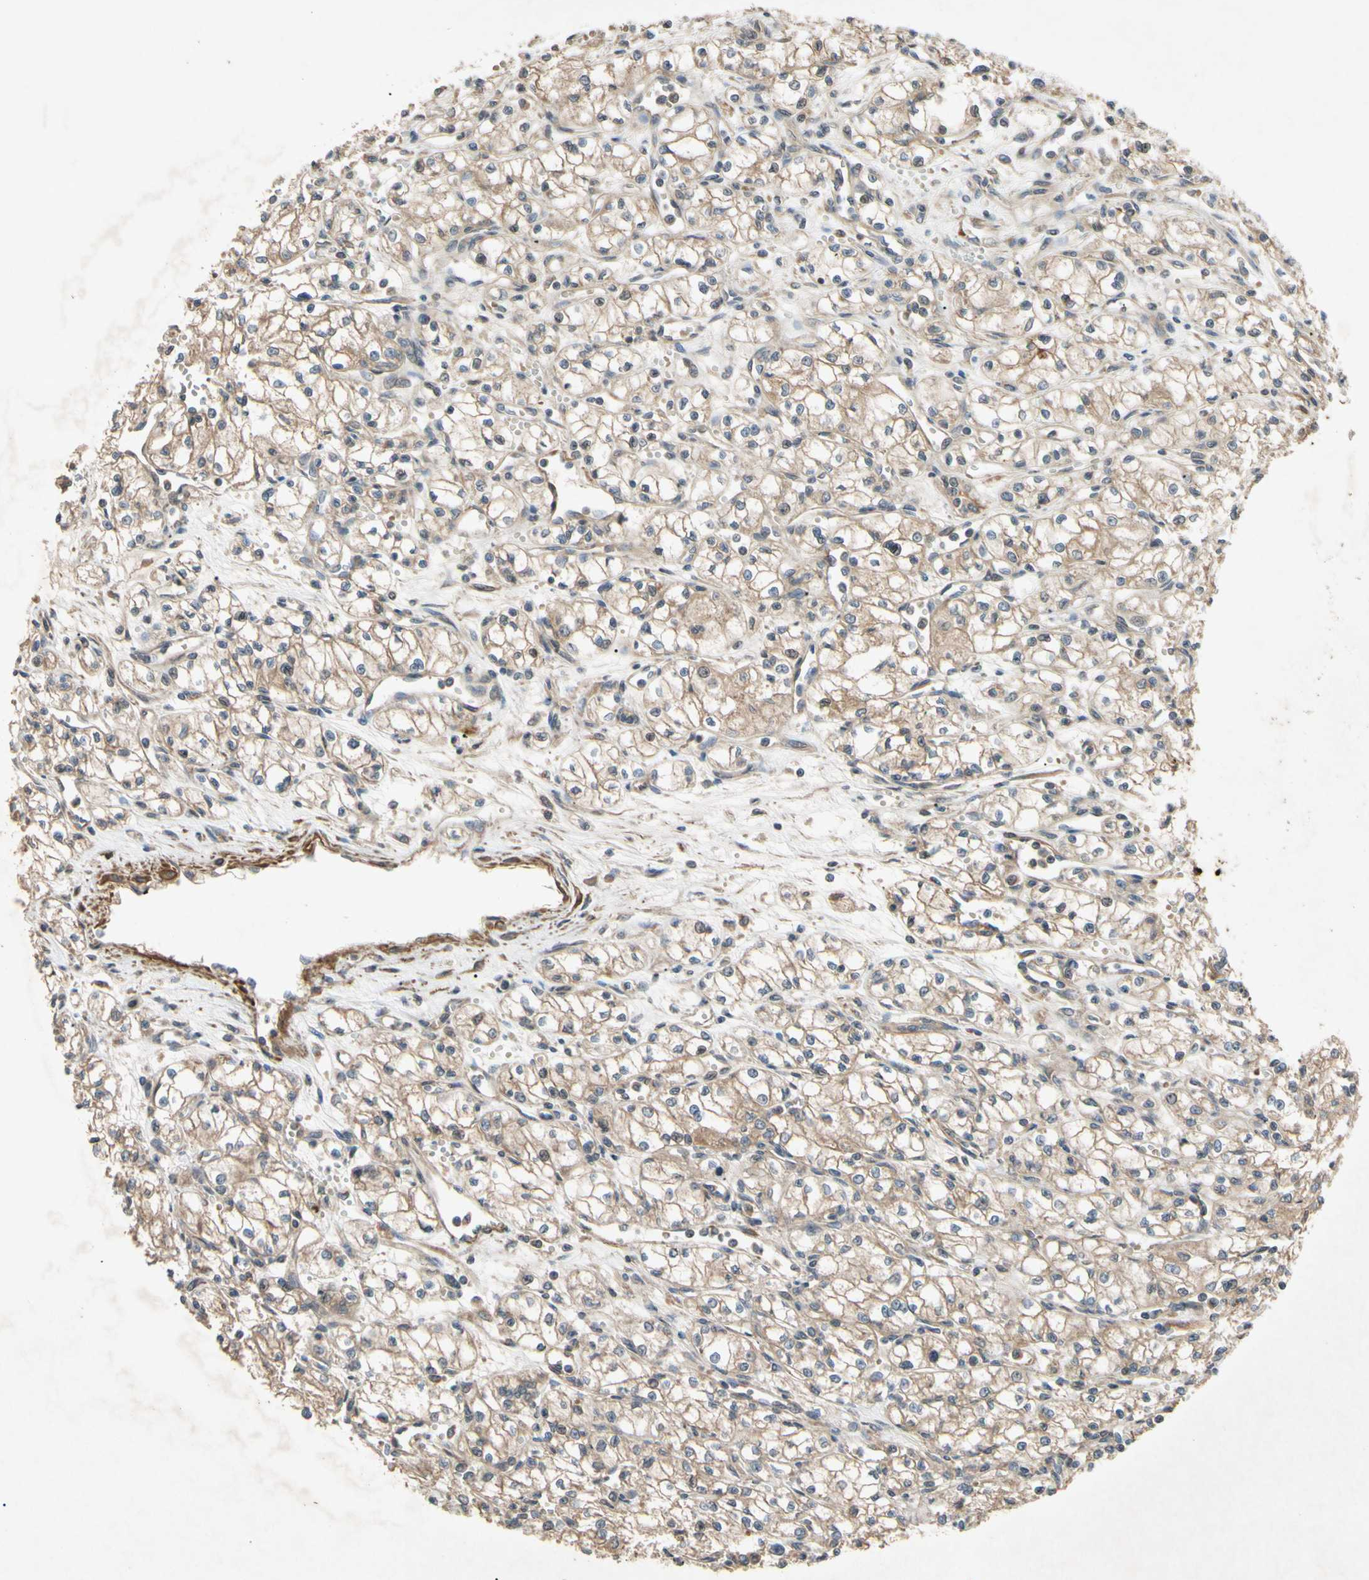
{"staining": {"intensity": "moderate", "quantity": ">75%", "location": "cytoplasmic/membranous"}, "tissue": "renal cancer", "cell_type": "Tumor cells", "image_type": "cancer", "snomed": [{"axis": "morphology", "description": "Normal tissue, NOS"}, {"axis": "morphology", "description": "Adenocarcinoma, NOS"}, {"axis": "topography", "description": "Kidney"}], "caption": "Tumor cells demonstrate moderate cytoplasmic/membranous positivity in about >75% of cells in renal cancer.", "gene": "PARD6A", "patient": {"sex": "male", "age": 59}}